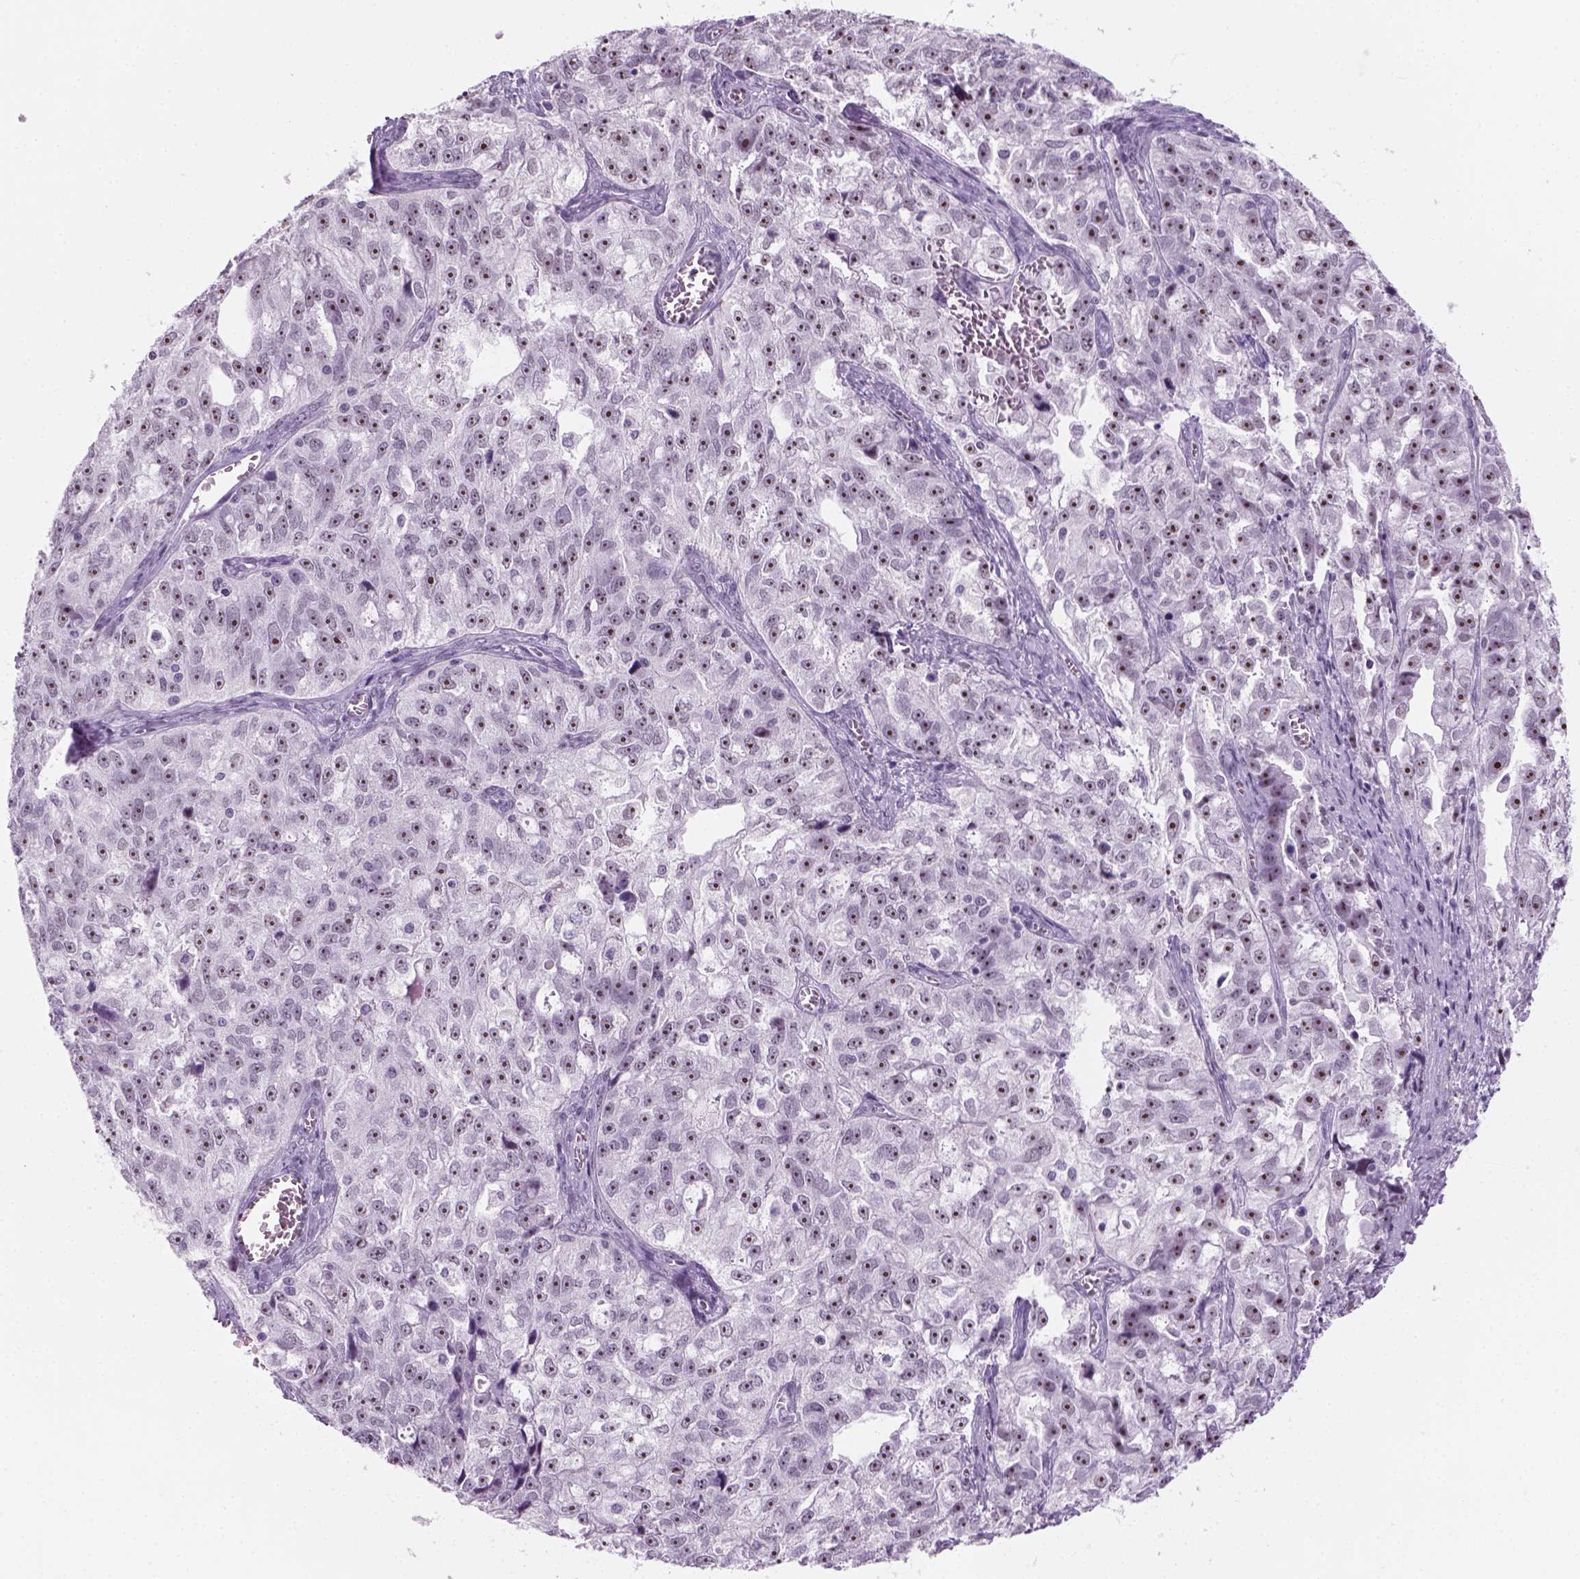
{"staining": {"intensity": "moderate", "quantity": ">75%", "location": "nuclear"}, "tissue": "ovarian cancer", "cell_type": "Tumor cells", "image_type": "cancer", "snomed": [{"axis": "morphology", "description": "Cystadenocarcinoma, serous, NOS"}, {"axis": "topography", "description": "Ovary"}], "caption": "This micrograph displays immunohistochemistry (IHC) staining of human ovarian cancer (serous cystadenocarcinoma), with medium moderate nuclear positivity in approximately >75% of tumor cells.", "gene": "ZNF865", "patient": {"sex": "female", "age": 51}}